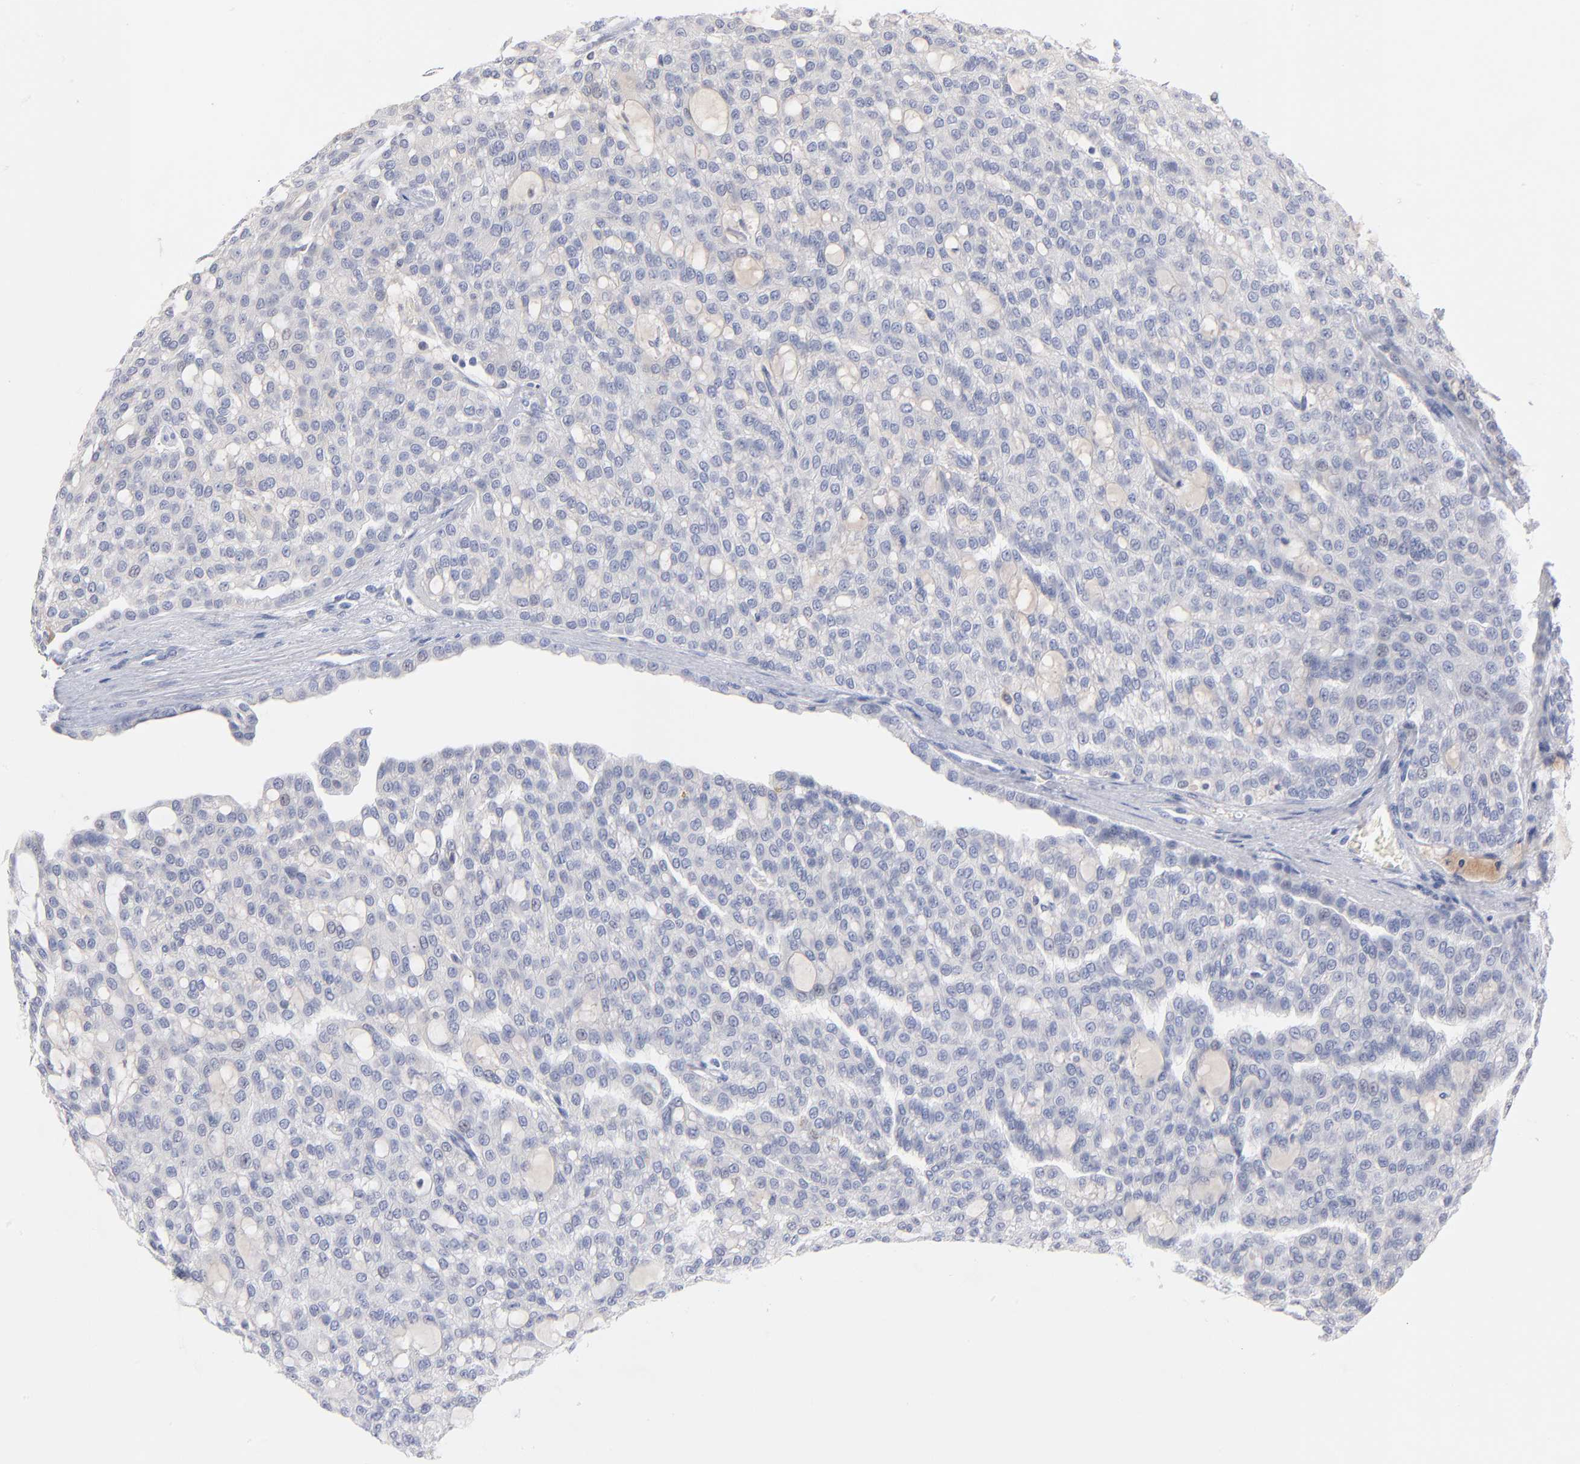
{"staining": {"intensity": "negative", "quantity": "none", "location": "none"}, "tissue": "renal cancer", "cell_type": "Tumor cells", "image_type": "cancer", "snomed": [{"axis": "morphology", "description": "Adenocarcinoma, NOS"}, {"axis": "topography", "description": "Kidney"}], "caption": "The micrograph reveals no significant positivity in tumor cells of adenocarcinoma (renal).", "gene": "F12", "patient": {"sex": "male", "age": 63}}